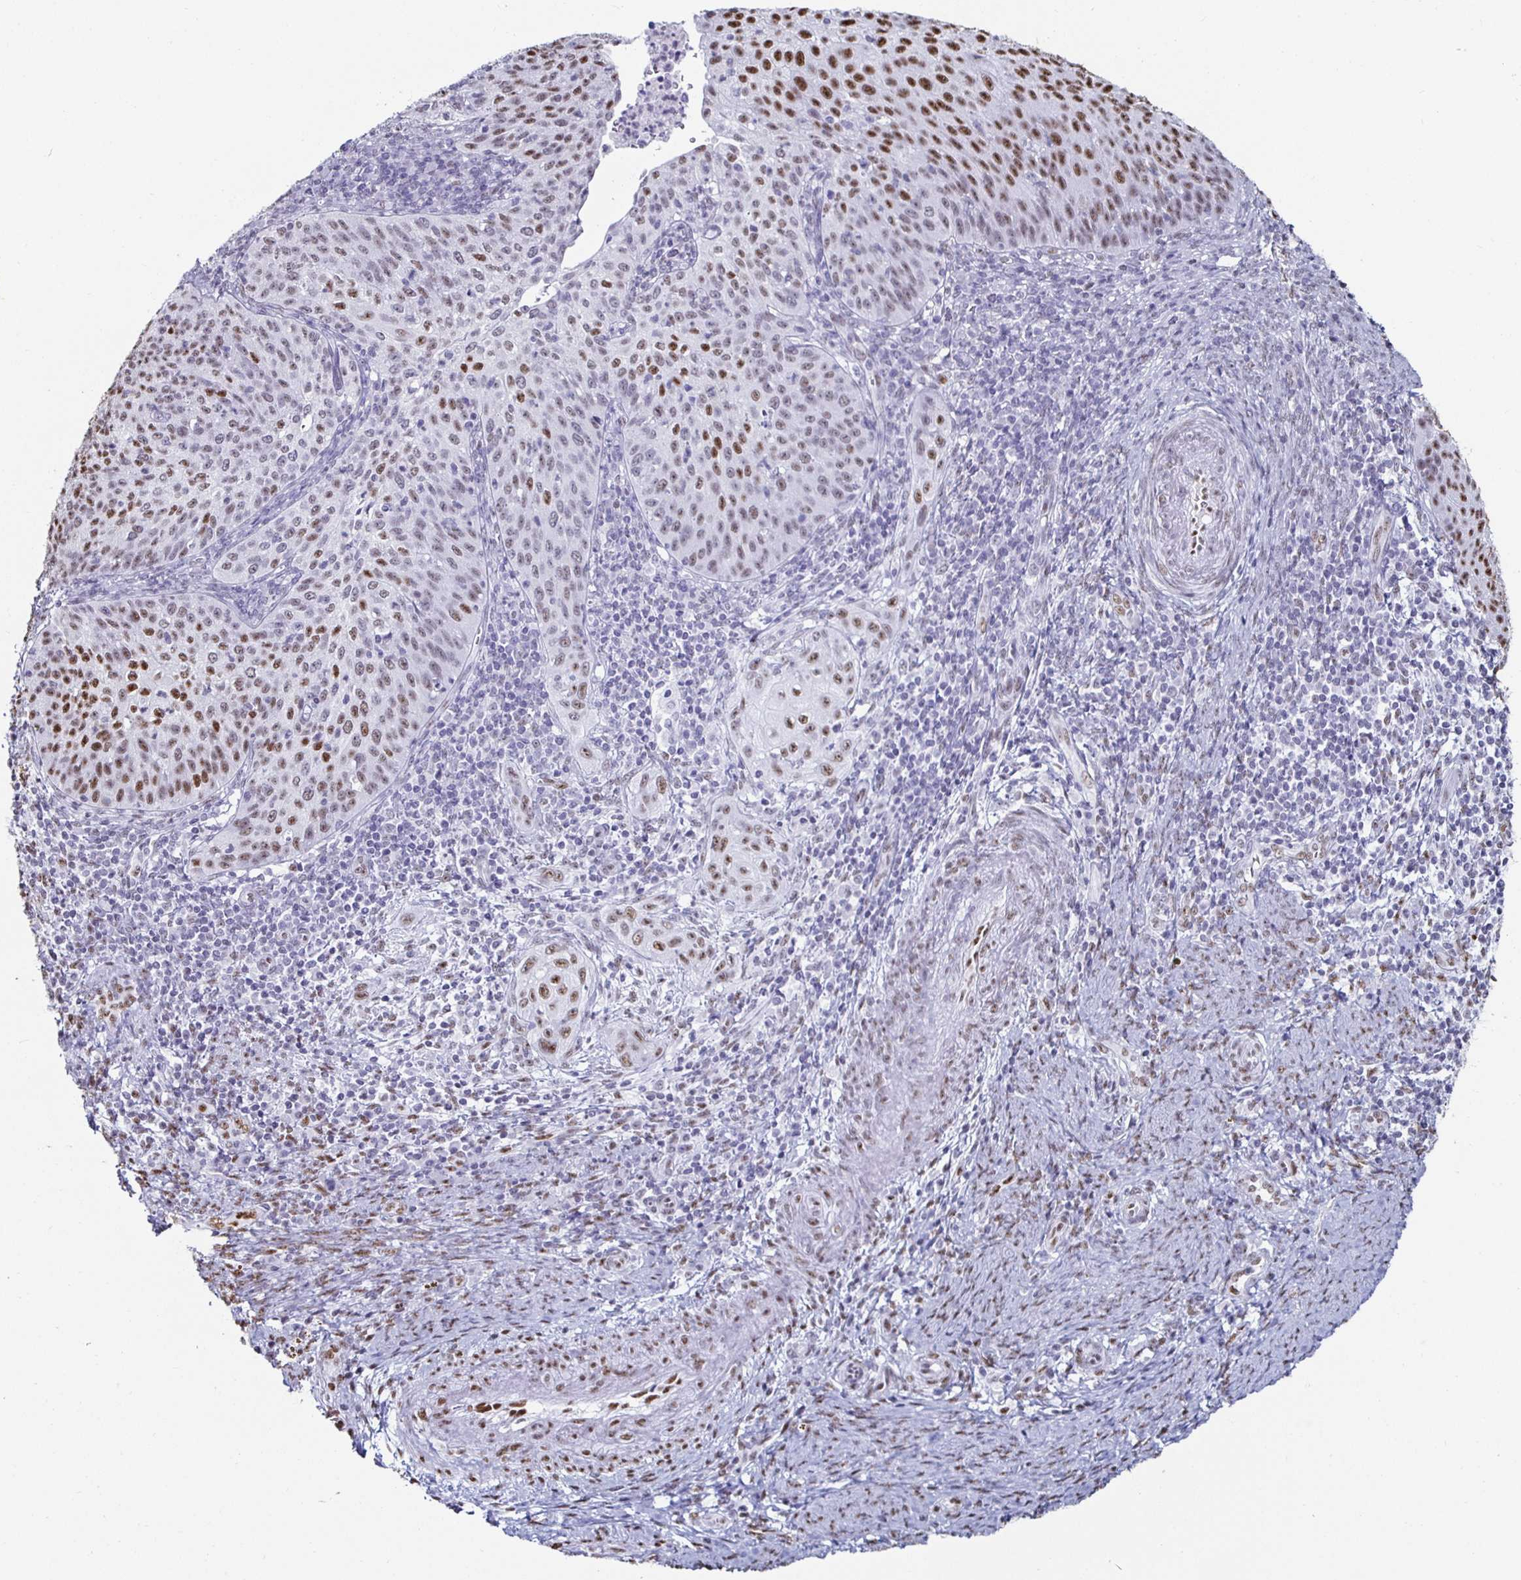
{"staining": {"intensity": "moderate", "quantity": "25%-75%", "location": "nuclear"}, "tissue": "cervical cancer", "cell_type": "Tumor cells", "image_type": "cancer", "snomed": [{"axis": "morphology", "description": "Squamous cell carcinoma, NOS"}, {"axis": "topography", "description": "Cervix"}], "caption": "Moderate nuclear protein expression is present in approximately 25%-75% of tumor cells in squamous cell carcinoma (cervical). Immunohistochemistry stains the protein of interest in brown and the nuclei are stained blue.", "gene": "DDX39B", "patient": {"sex": "female", "age": 30}}